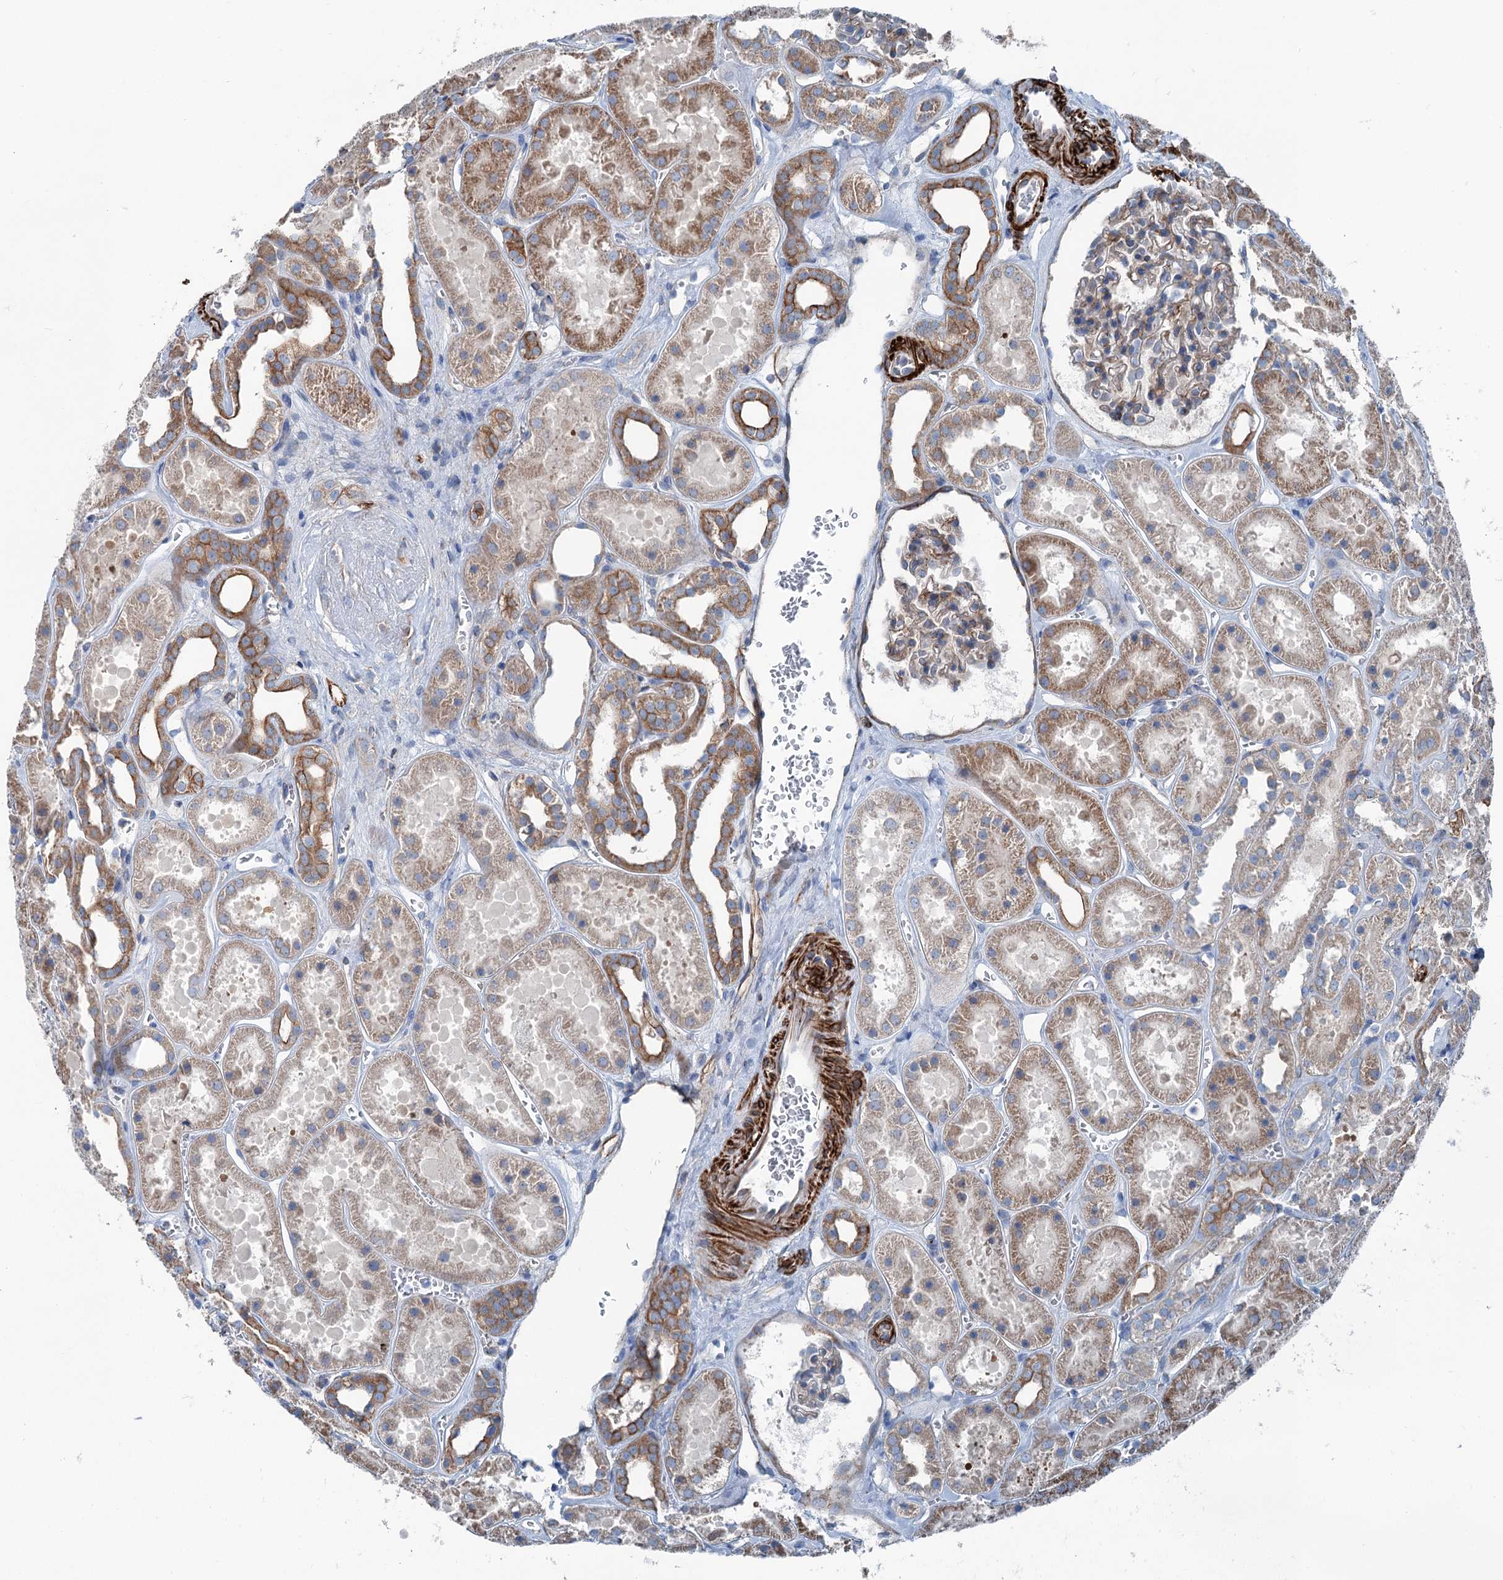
{"staining": {"intensity": "weak", "quantity": "25%-75%", "location": "cytoplasmic/membranous"}, "tissue": "kidney", "cell_type": "Cells in glomeruli", "image_type": "normal", "snomed": [{"axis": "morphology", "description": "Normal tissue, NOS"}, {"axis": "topography", "description": "Kidney"}], "caption": "A photomicrograph of human kidney stained for a protein exhibits weak cytoplasmic/membranous brown staining in cells in glomeruli.", "gene": "CALCOCO1", "patient": {"sex": "female", "age": 41}}